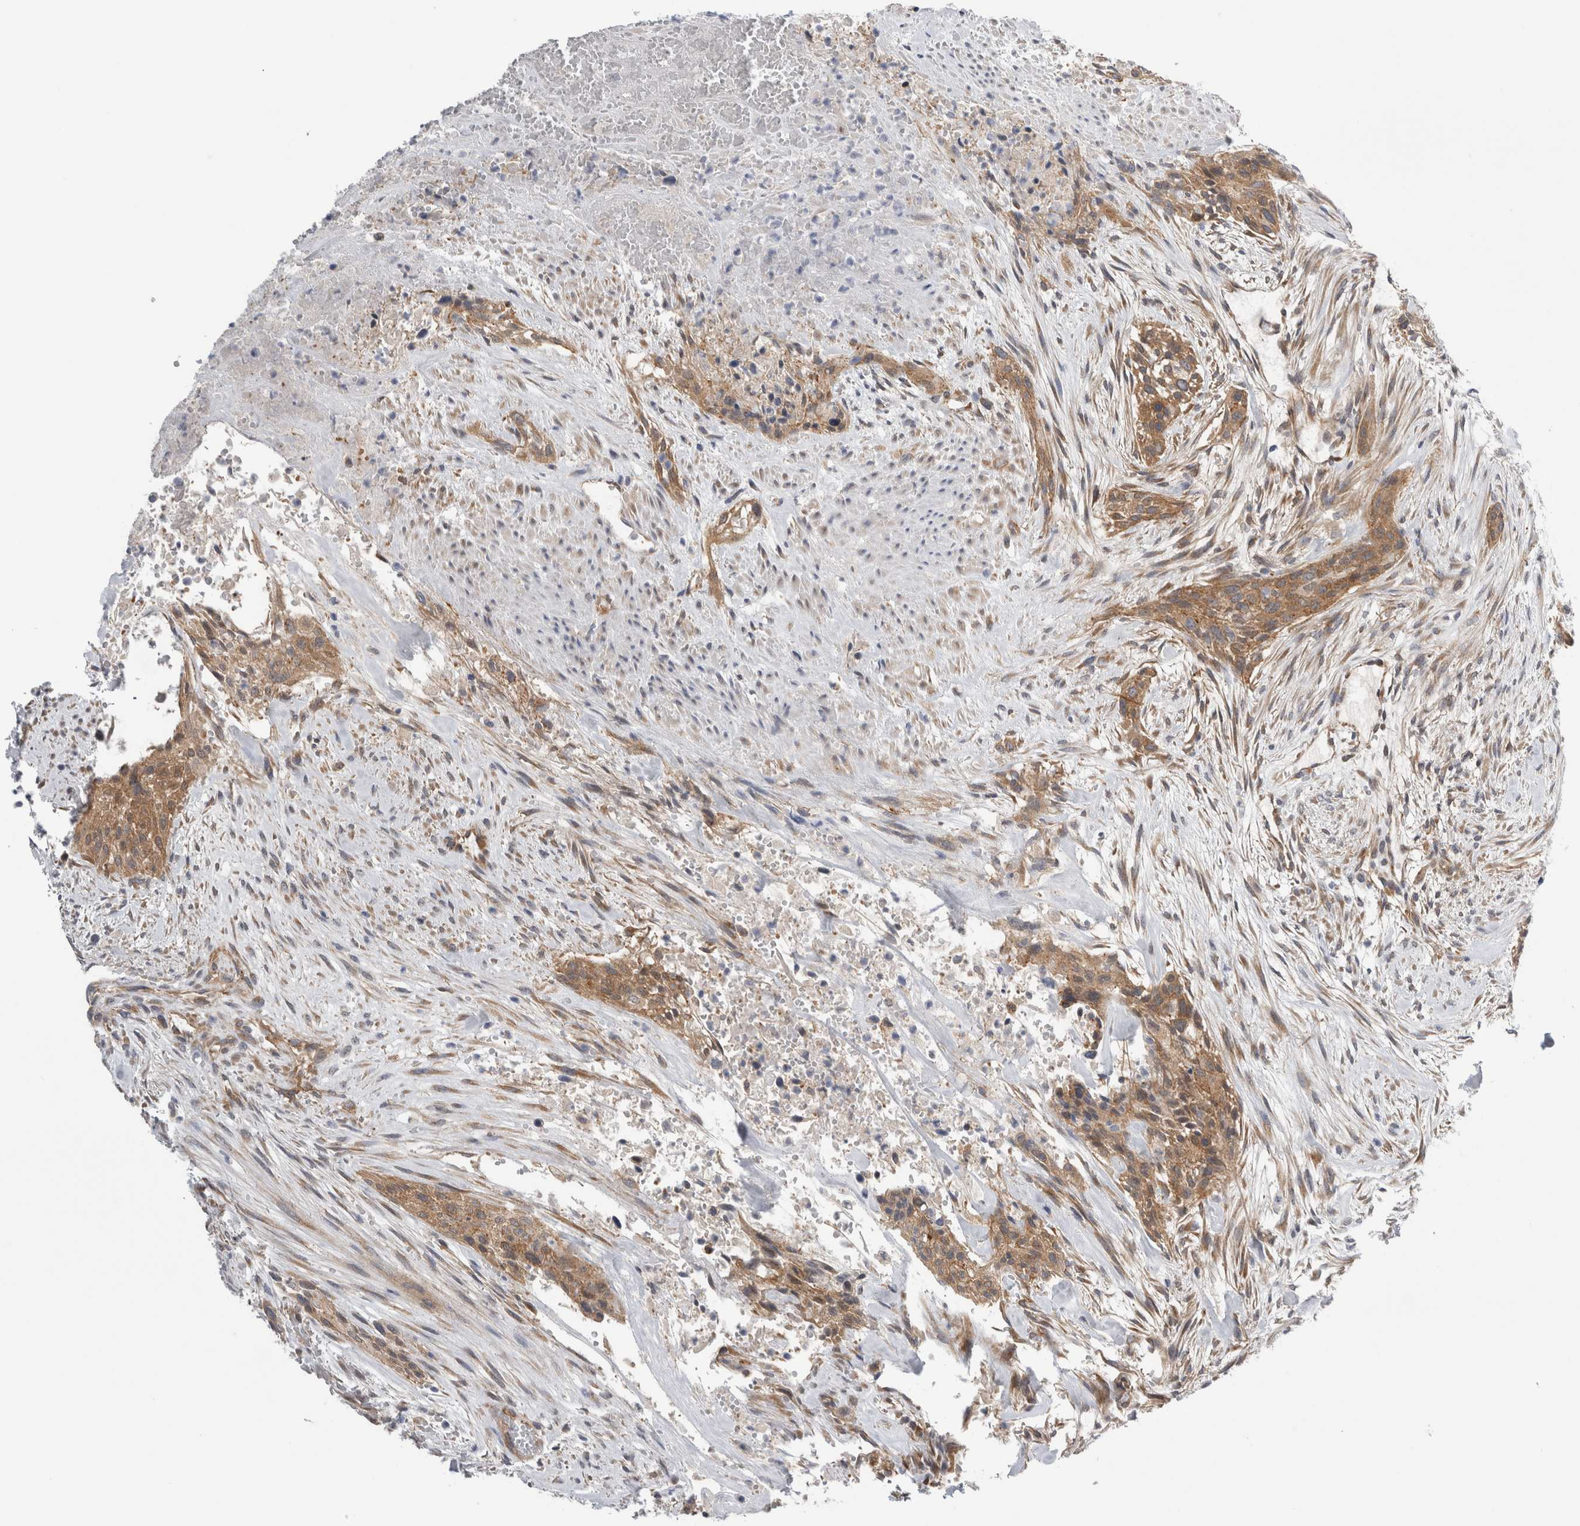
{"staining": {"intensity": "moderate", "quantity": ">75%", "location": "cytoplasmic/membranous"}, "tissue": "urothelial cancer", "cell_type": "Tumor cells", "image_type": "cancer", "snomed": [{"axis": "morphology", "description": "Urothelial carcinoma, High grade"}, {"axis": "topography", "description": "Urinary bladder"}], "caption": "High-grade urothelial carcinoma was stained to show a protein in brown. There is medium levels of moderate cytoplasmic/membranous expression in approximately >75% of tumor cells.", "gene": "TAFA5", "patient": {"sex": "male", "age": 35}}